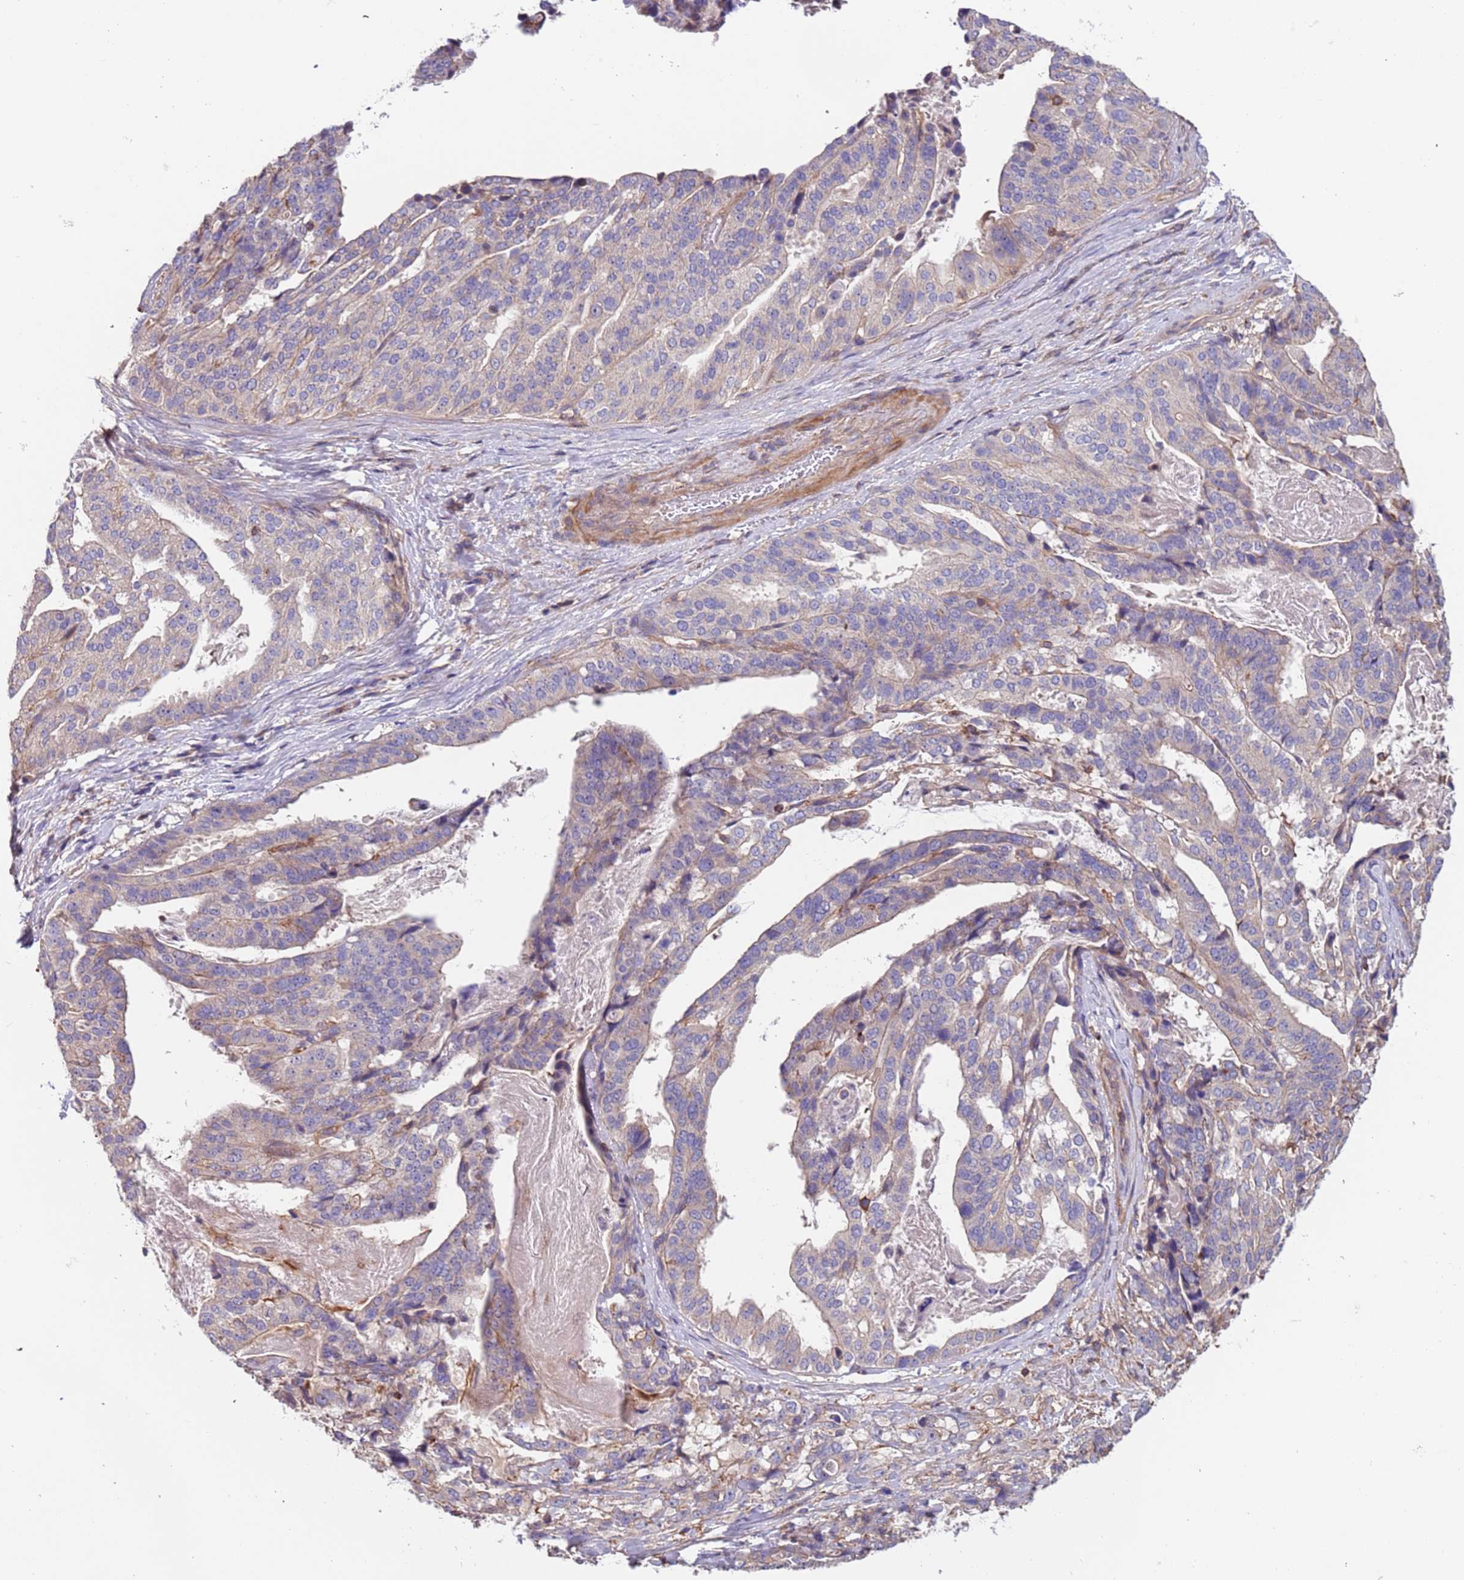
{"staining": {"intensity": "negative", "quantity": "none", "location": "none"}, "tissue": "stomach cancer", "cell_type": "Tumor cells", "image_type": "cancer", "snomed": [{"axis": "morphology", "description": "Adenocarcinoma, NOS"}, {"axis": "topography", "description": "Stomach"}], "caption": "Image shows no protein positivity in tumor cells of stomach adenocarcinoma tissue. Nuclei are stained in blue.", "gene": "SYT4", "patient": {"sex": "male", "age": 48}}